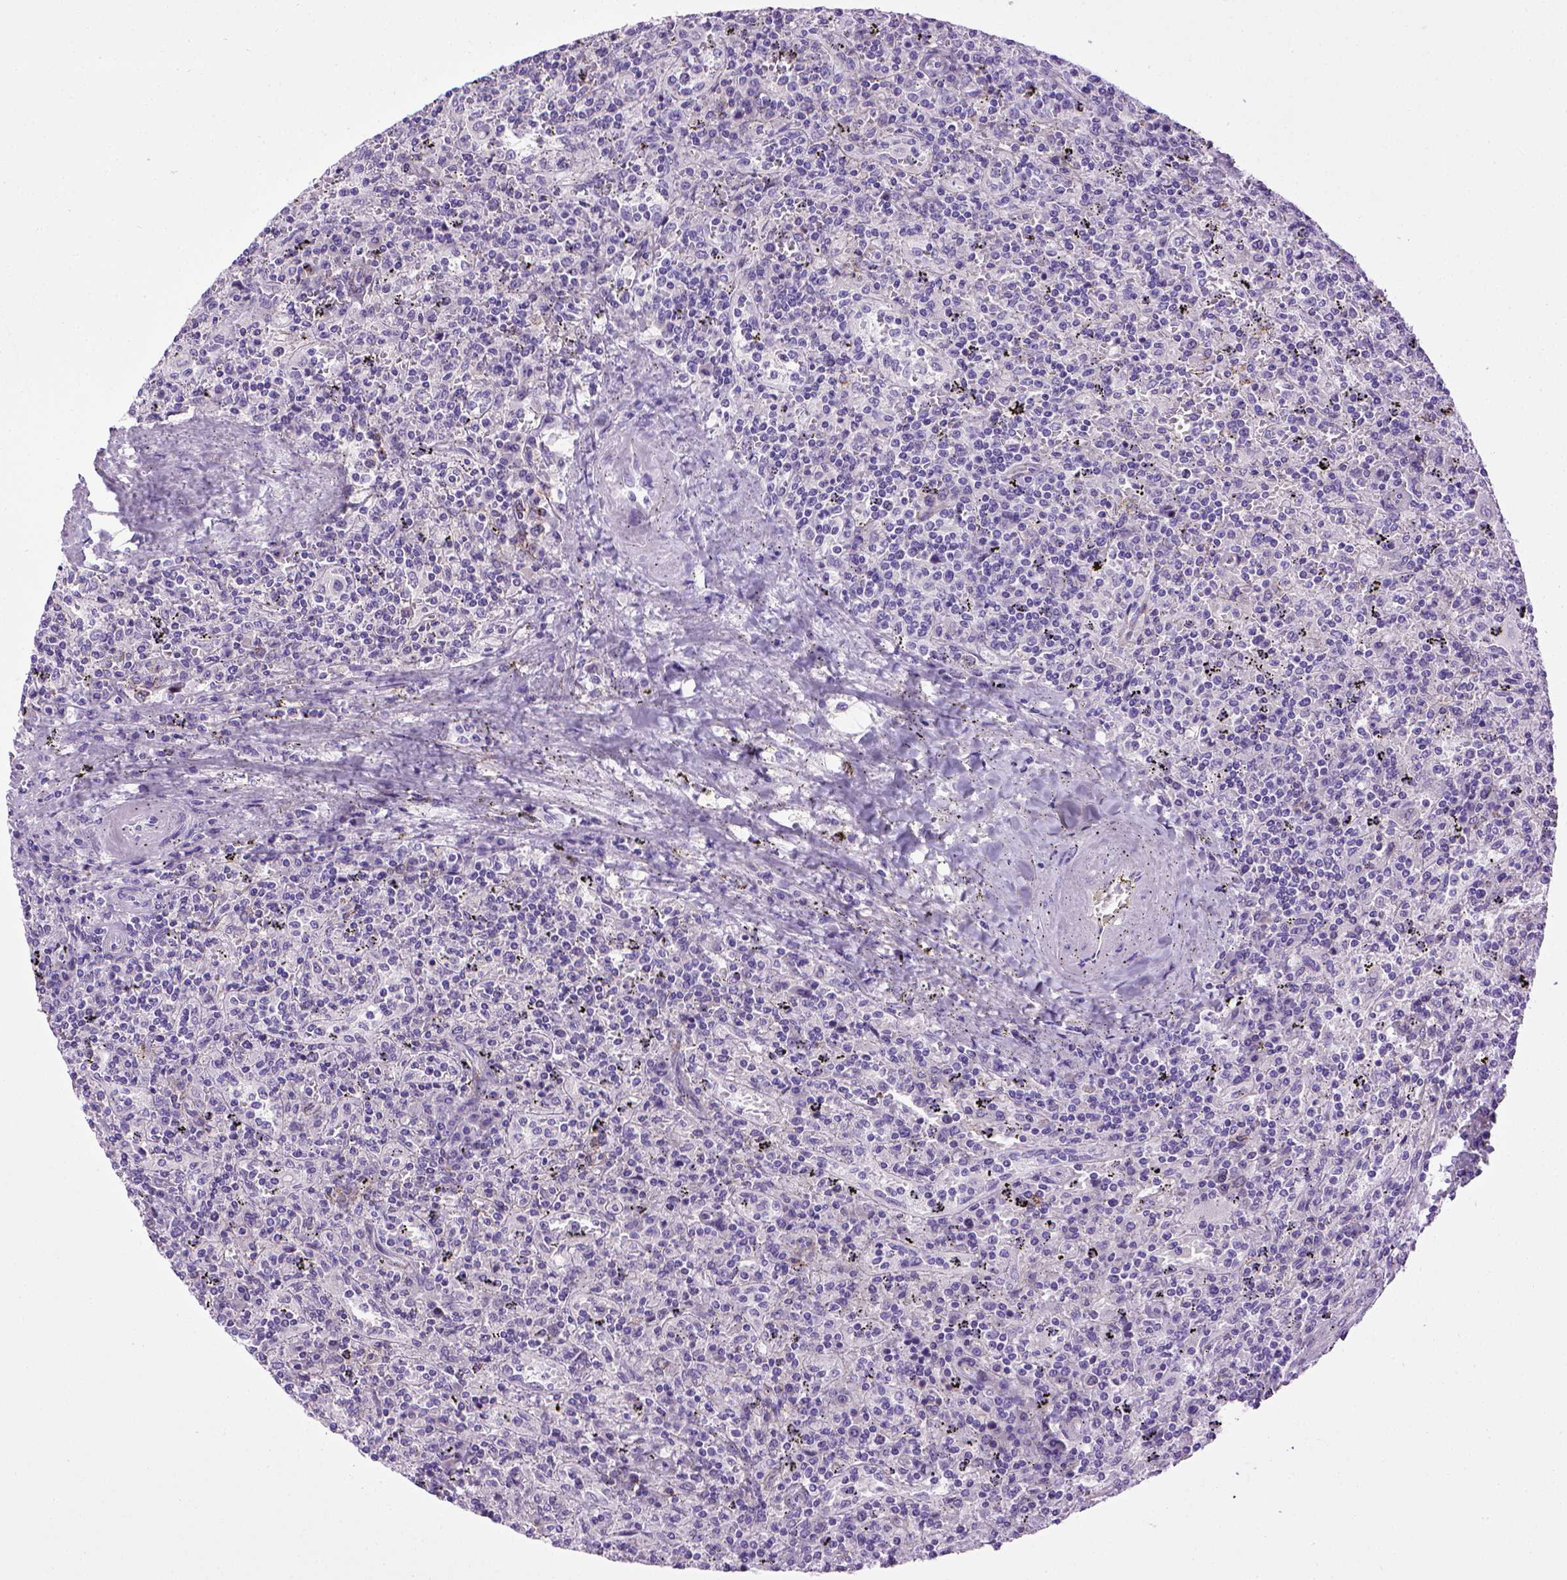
{"staining": {"intensity": "negative", "quantity": "none", "location": "none"}, "tissue": "lymphoma", "cell_type": "Tumor cells", "image_type": "cancer", "snomed": [{"axis": "morphology", "description": "Malignant lymphoma, non-Hodgkin's type, Low grade"}, {"axis": "topography", "description": "Spleen"}], "caption": "This image is of low-grade malignant lymphoma, non-Hodgkin's type stained with immunohistochemistry to label a protein in brown with the nuclei are counter-stained blue. There is no expression in tumor cells.", "gene": "CDH1", "patient": {"sex": "male", "age": 62}}